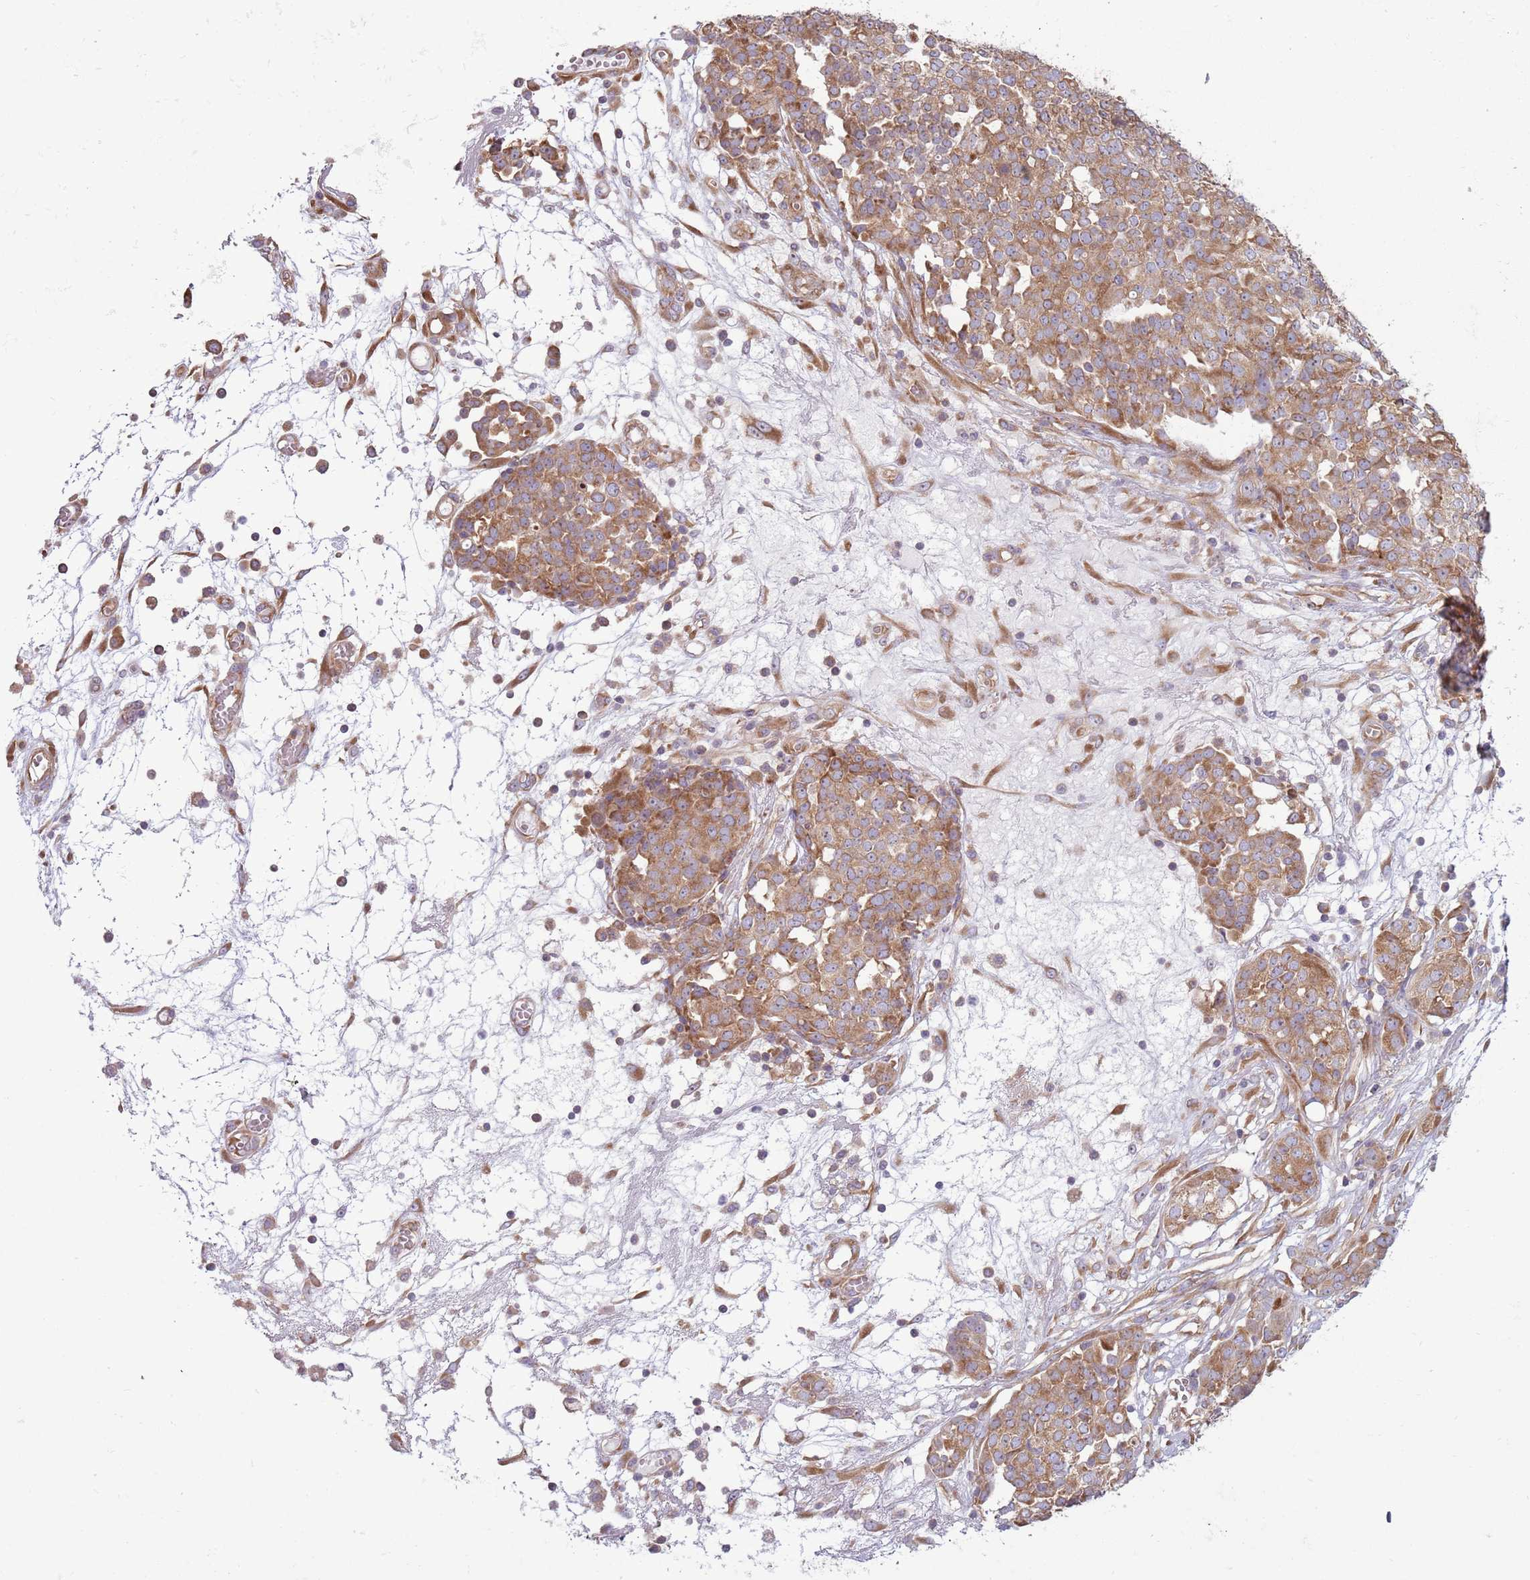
{"staining": {"intensity": "moderate", "quantity": ">75%", "location": "cytoplasmic/membranous"}, "tissue": "ovarian cancer", "cell_type": "Tumor cells", "image_type": "cancer", "snomed": [{"axis": "morphology", "description": "Cystadenocarcinoma, serous, NOS"}, {"axis": "topography", "description": "Soft tissue"}, {"axis": "topography", "description": "Ovary"}], "caption": "Moderate cytoplasmic/membranous positivity is appreciated in approximately >75% of tumor cells in ovarian serous cystadenocarcinoma.", "gene": "RPL17-C18orf32", "patient": {"sex": "female", "age": 57}}